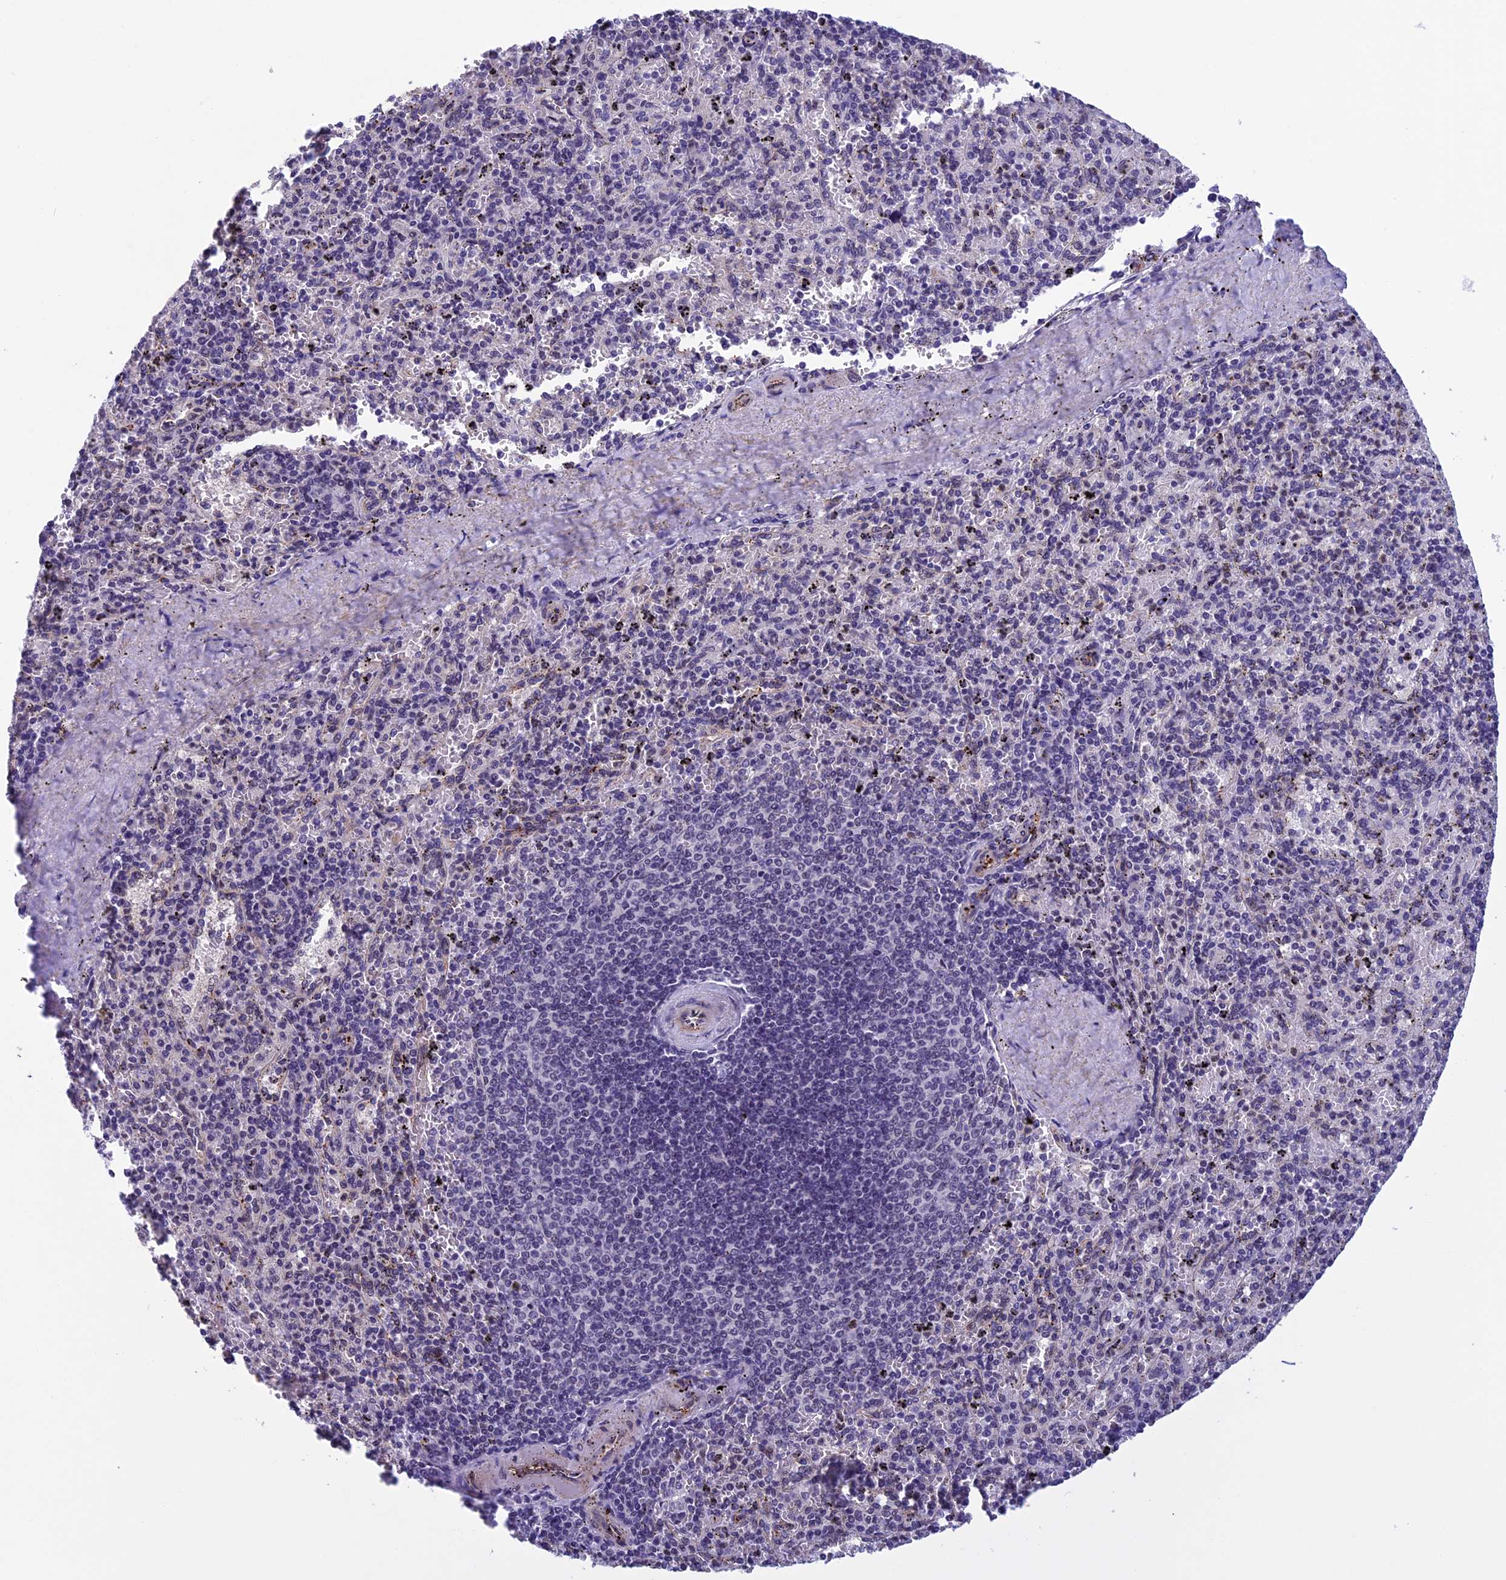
{"staining": {"intensity": "negative", "quantity": "none", "location": "none"}, "tissue": "spleen", "cell_type": "Cells in red pulp", "image_type": "normal", "snomed": [{"axis": "morphology", "description": "Normal tissue, NOS"}, {"axis": "topography", "description": "Spleen"}], "caption": "This is an immunohistochemistry (IHC) photomicrograph of unremarkable human spleen. There is no staining in cells in red pulp.", "gene": "NIPBL", "patient": {"sex": "male", "age": 82}}